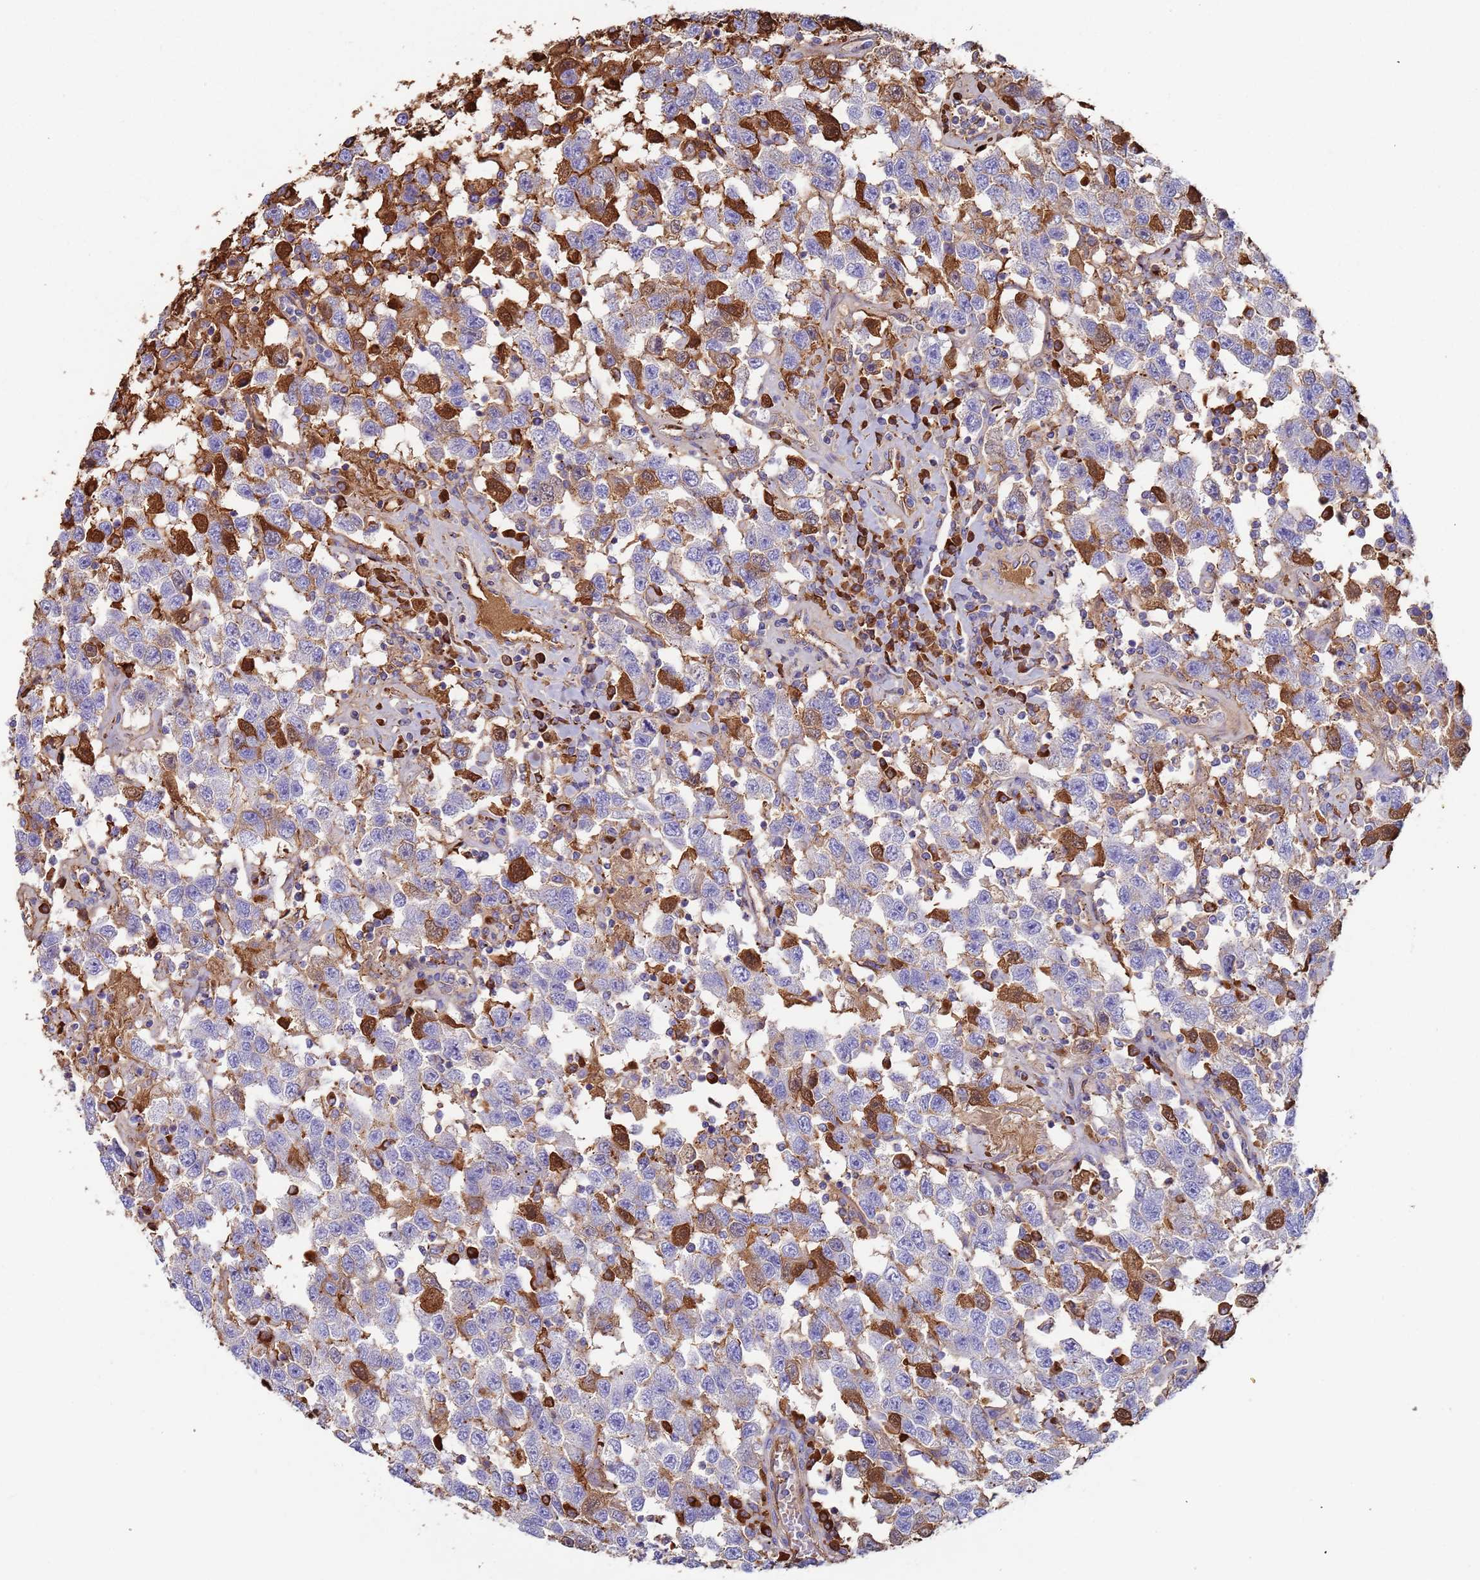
{"staining": {"intensity": "strong", "quantity": "<25%", "location": "cytoplasmic/membranous"}, "tissue": "testis cancer", "cell_type": "Tumor cells", "image_type": "cancer", "snomed": [{"axis": "morphology", "description": "Seminoma, NOS"}, {"axis": "topography", "description": "Testis"}], "caption": "Protein expression analysis of human testis cancer (seminoma) reveals strong cytoplasmic/membranous positivity in about <25% of tumor cells. (Stains: DAB in brown, nuclei in blue, Microscopy: brightfield microscopy at high magnification).", "gene": "CYSLTR2", "patient": {"sex": "male", "age": 41}}